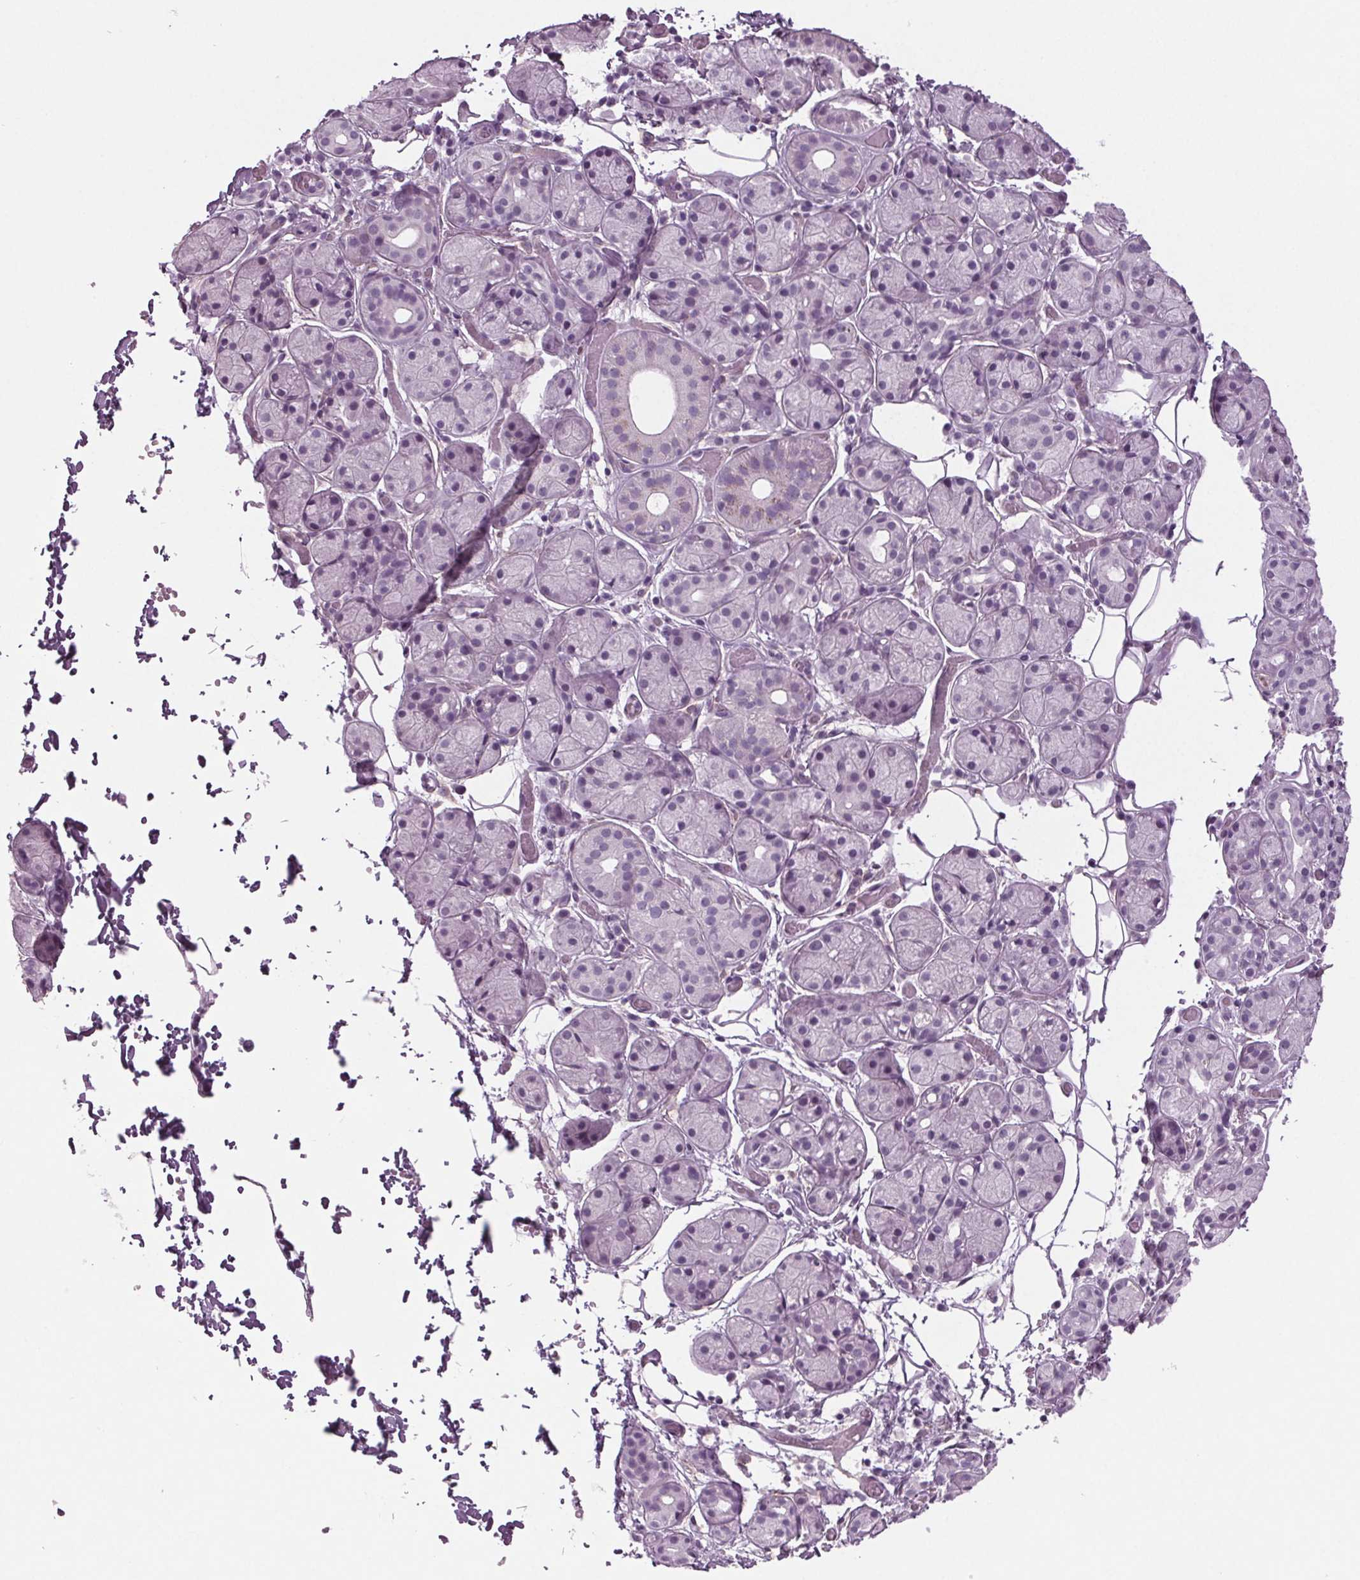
{"staining": {"intensity": "negative", "quantity": "none", "location": "none"}, "tissue": "salivary gland", "cell_type": "Glandular cells", "image_type": "normal", "snomed": [{"axis": "morphology", "description": "Normal tissue, NOS"}, {"axis": "topography", "description": "Salivary gland"}, {"axis": "topography", "description": "Peripheral nerve tissue"}], "caption": "The image exhibits no staining of glandular cells in unremarkable salivary gland.", "gene": "BHLHE22", "patient": {"sex": "male", "age": 71}}